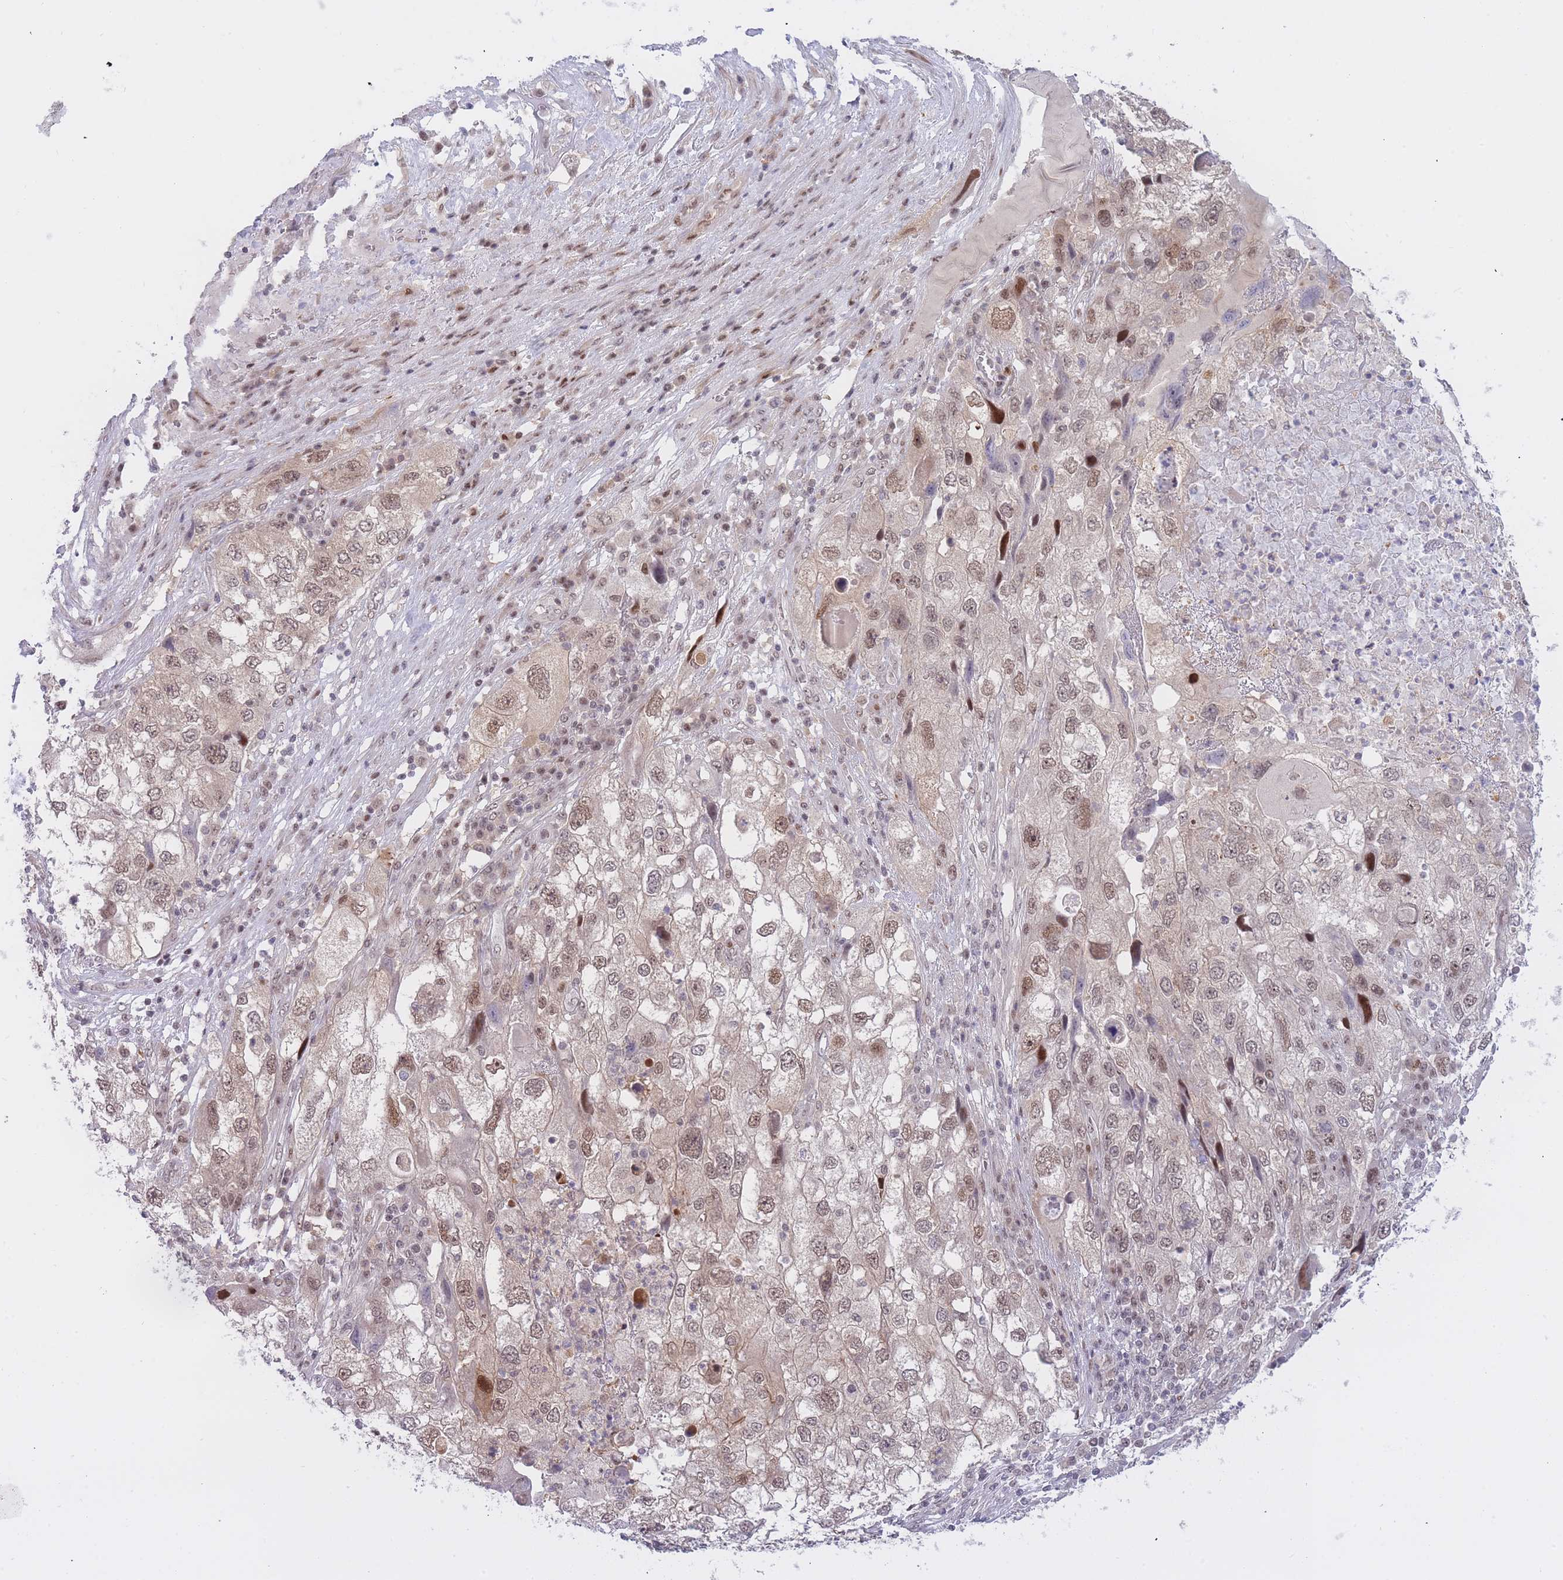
{"staining": {"intensity": "moderate", "quantity": "25%-75%", "location": "nuclear"}, "tissue": "endometrial cancer", "cell_type": "Tumor cells", "image_type": "cancer", "snomed": [{"axis": "morphology", "description": "Adenocarcinoma, NOS"}, {"axis": "topography", "description": "Endometrium"}], "caption": "Endometrial adenocarcinoma was stained to show a protein in brown. There is medium levels of moderate nuclear staining in approximately 25%-75% of tumor cells.", "gene": "DEAF1", "patient": {"sex": "female", "age": 49}}